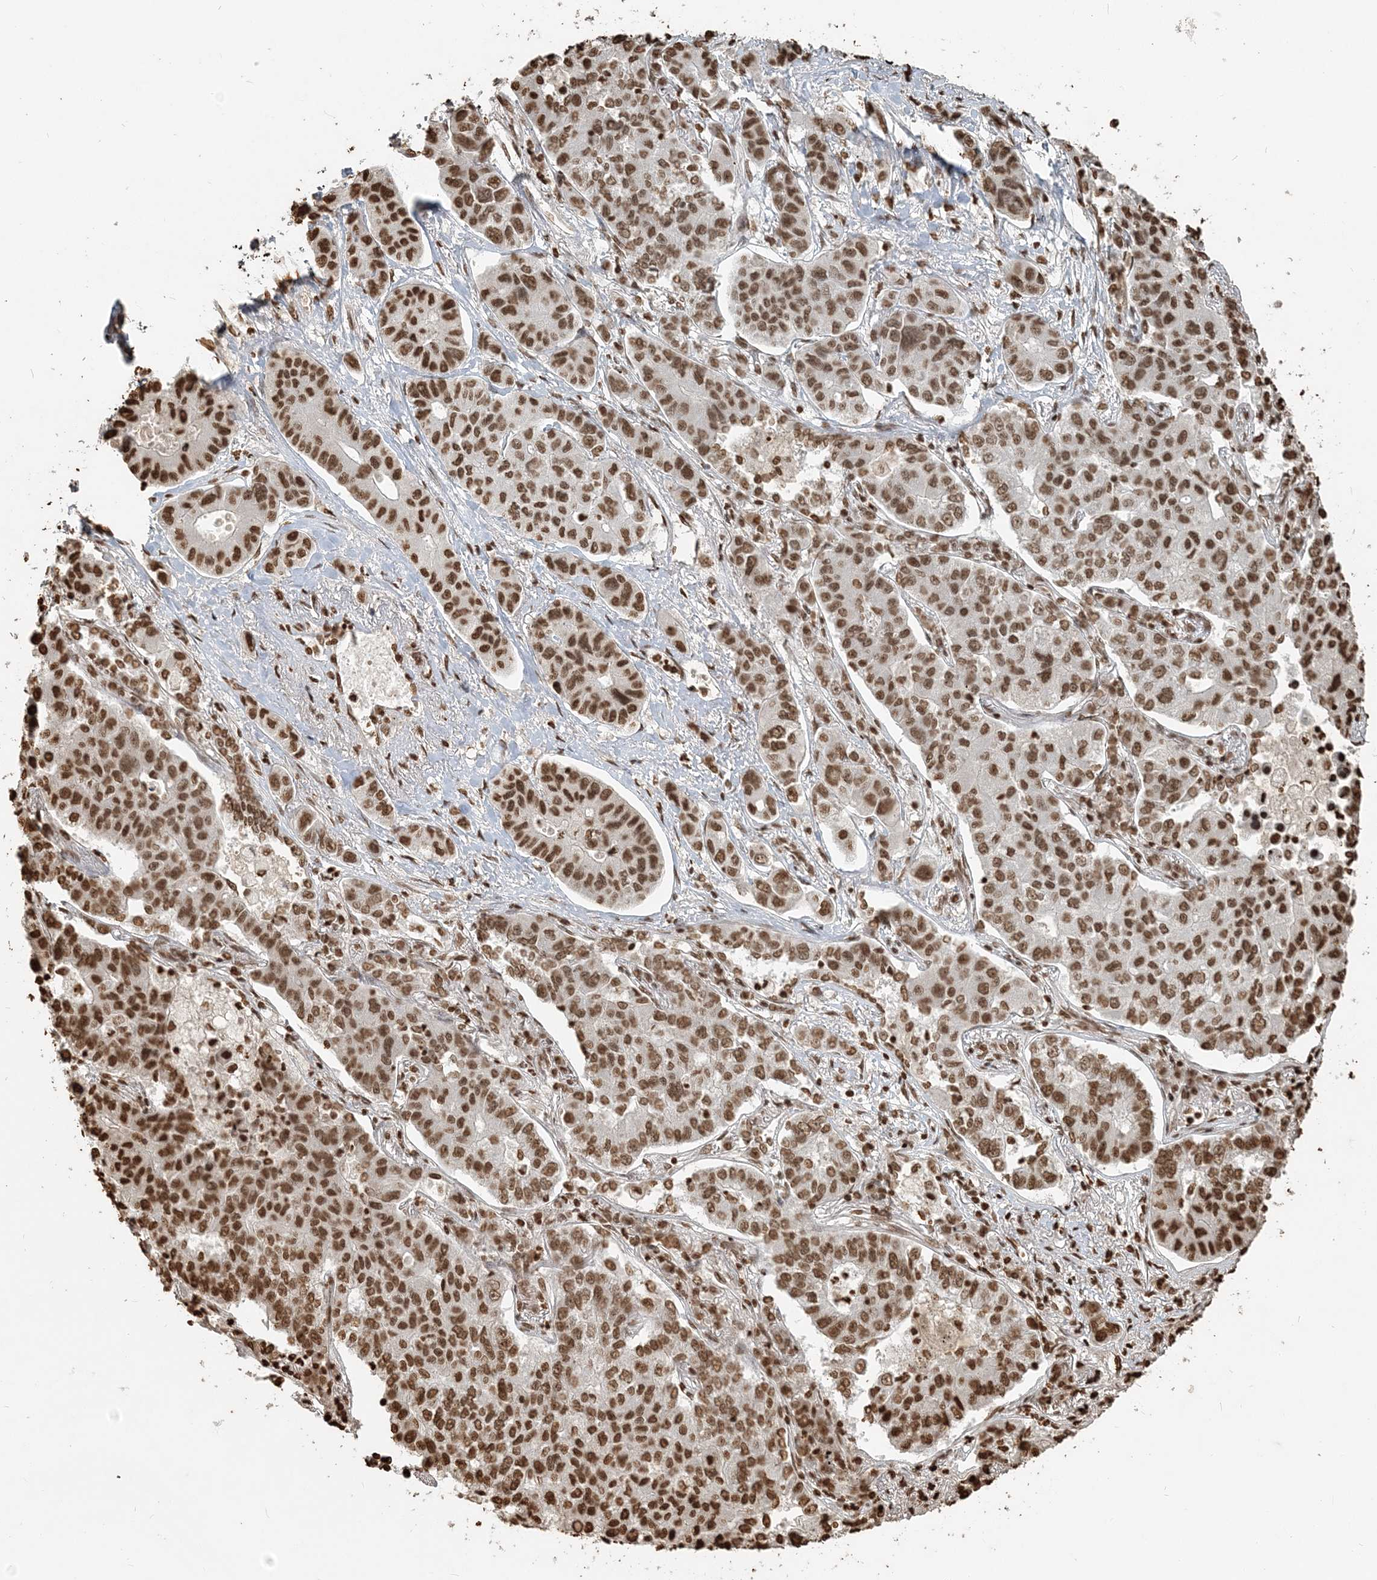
{"staining": {"intensity": "moderate", "quantity": ">75%", "location": "nuclear"}, "tissue": "lung cancer", "cell_type": "Tumor cells", "image_type": "cancer", "snomed": [{"axis": "morphology", "description": "Adenocarcinoma, NOS"}, {"axis": "topography", "description": "Lung"}], "caption": "Moderate nuclear expression for a protein is identified in about >75% of tumor cells of lung adenocarcinoma using immunohistochemistry.", "gene": "H3-3B", "patient": {"sex": "male", "age": 49}}